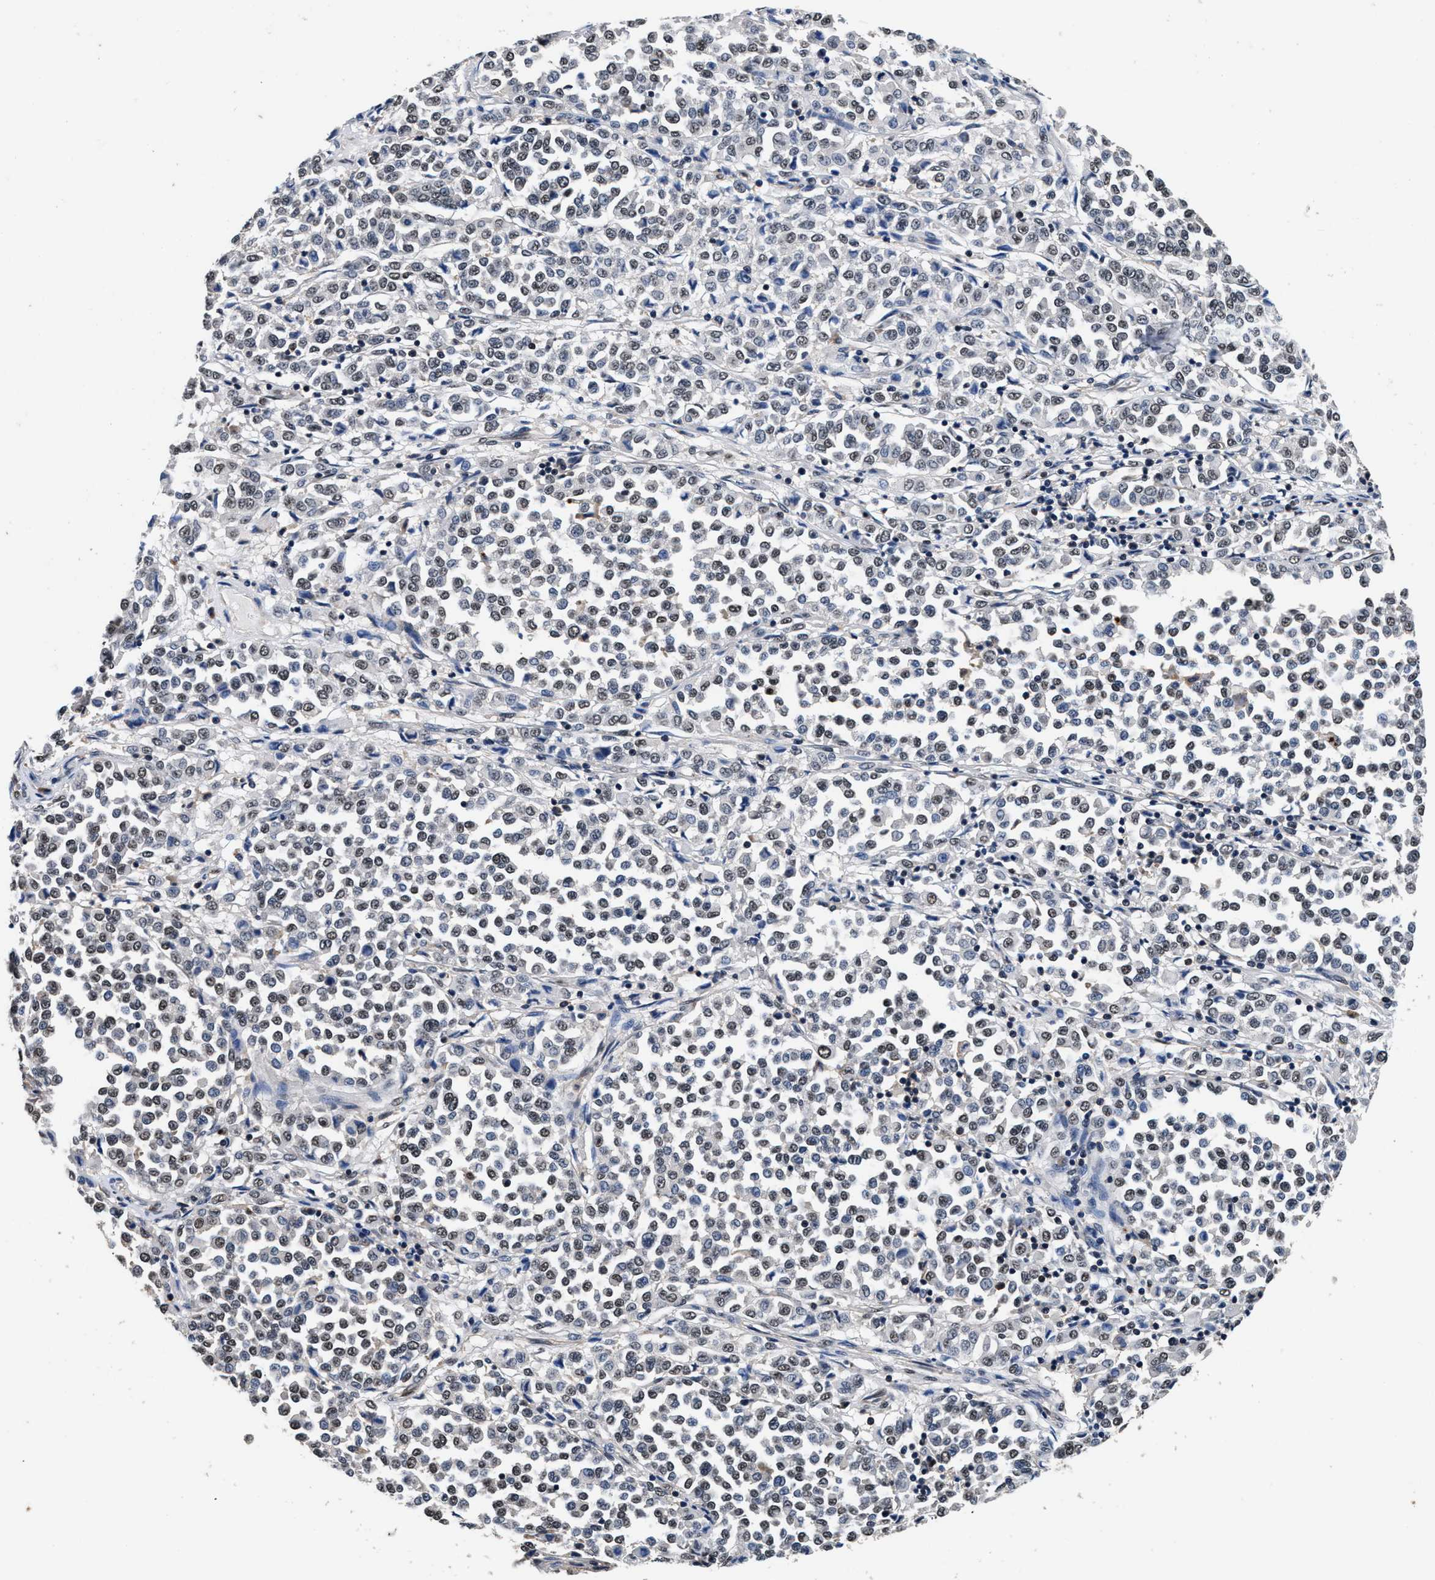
{"staining": {"intensity": "moderate", "quantity": "25%-75%", "location": "nuclear"}, "tissue": "melanoma", "cell_type": "Tumor cells", "image_type": "cancer", "snomed": [{"axis": "morphology", "description": "Malignant melanoma, Metastatic site"}, {"axis": "topography", "description": "Pancreas"}], "caption": "This image demonstrates immunohistochemistry staining of human malignant melanoma (metastatic site), with medium moderate nuclear staining in approximately 25%-75% of tumor cells.", "gene": "USP16", "patient": {"sex": "female", "age": 30}}